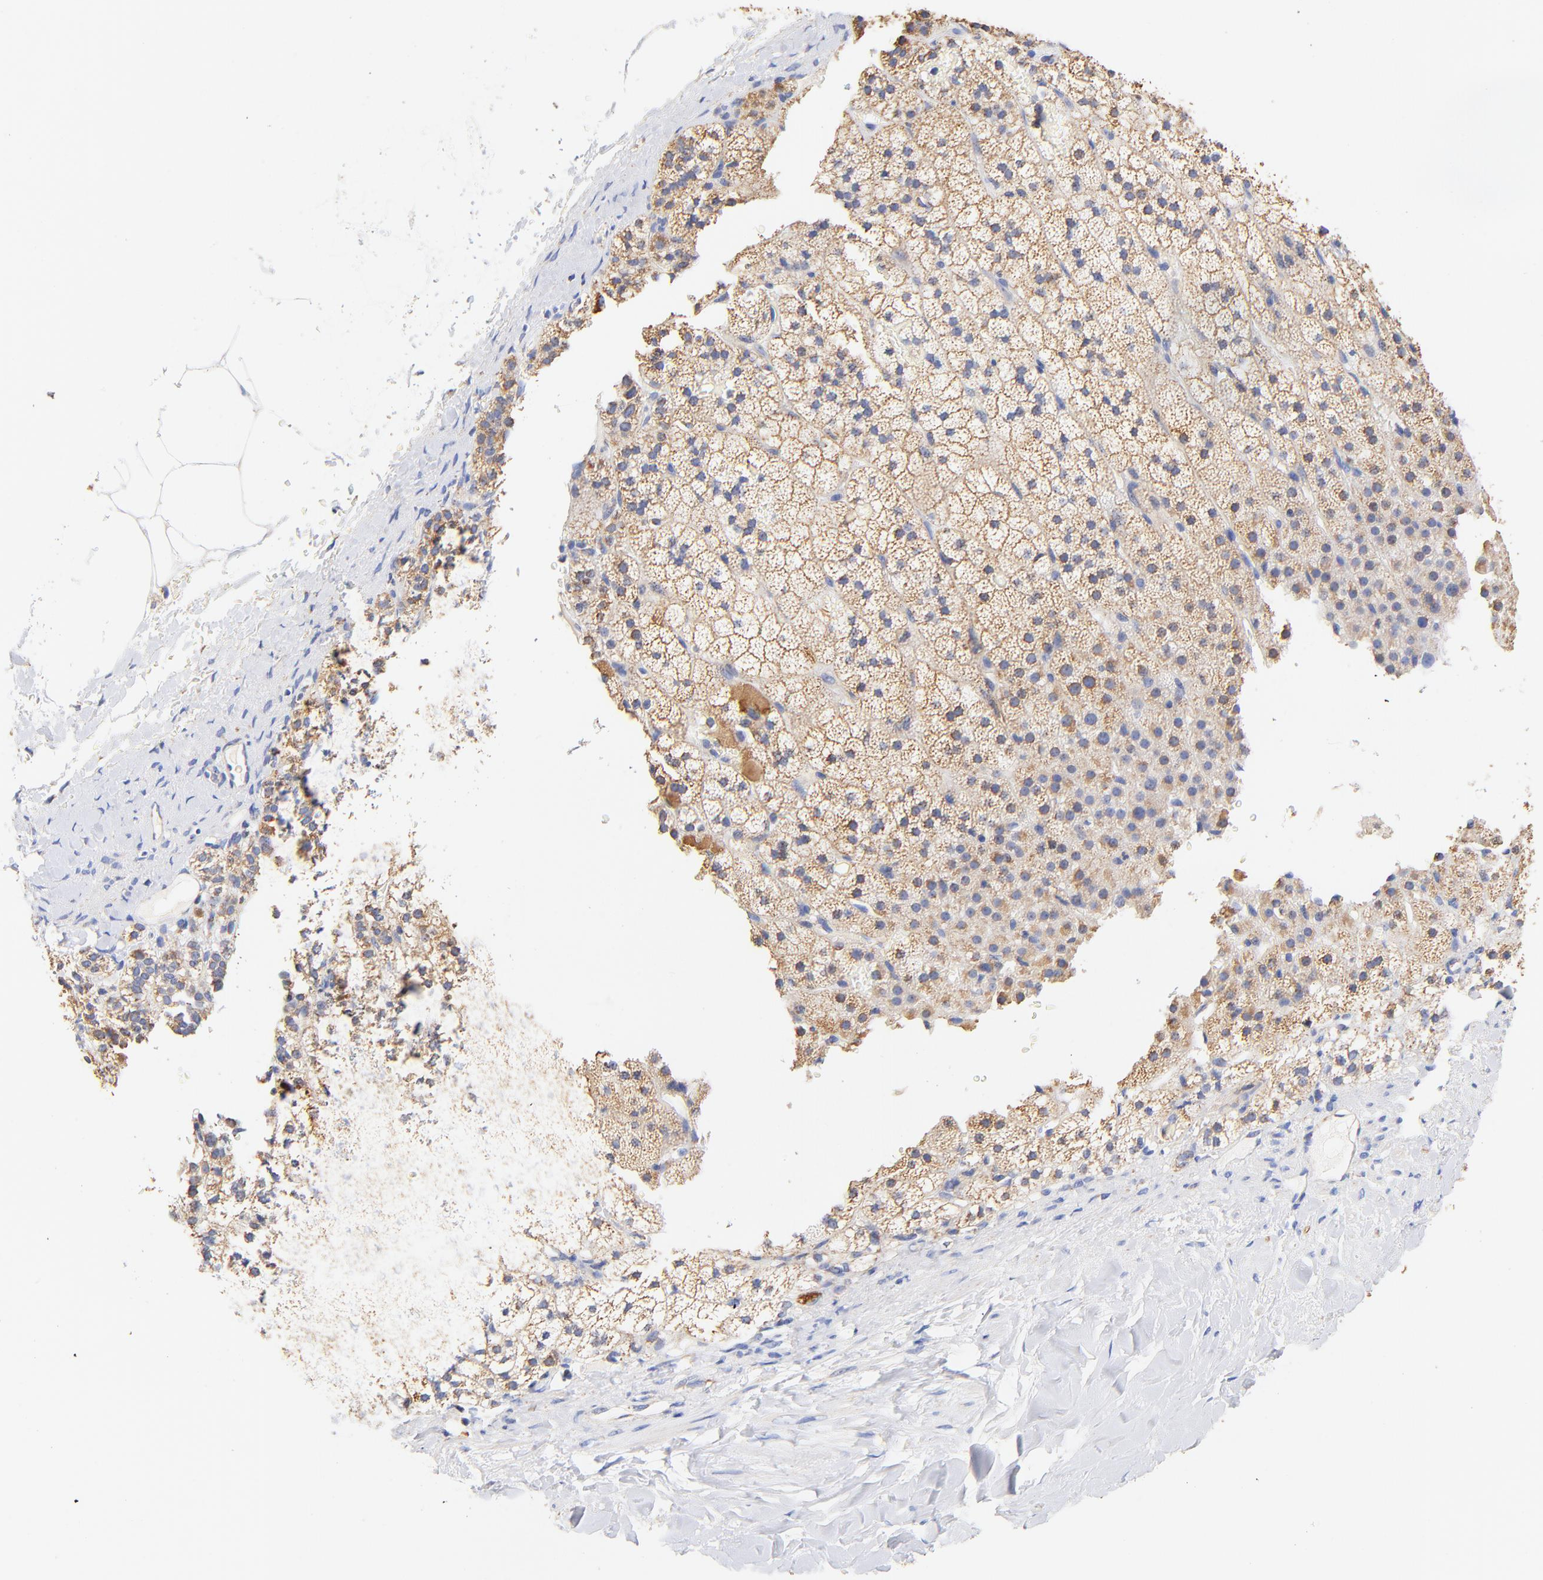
{"staining": {"intensity": "moderate", "quantity": ">75%", "location": "cytoplasmic/membranous"}, "tissue": "adrenal gland", "cell_type": "Glandular cells", "image_type": "normal", "snomed": [{"axis": "morphology", "description": "Normal tissue, NOS"}, {"axis": "topography", "description": "Adrenal gland"}], "caption": "The image reveals staining of benign adrenal gland, revealing moderate cytoplasmic/membranous protein expression (brown color) within glandular cells. The protein is shown in brown color, while the nuclei are stained blue.", "gene": "ATP5F1D", "patient": {"sex": "male", "age": 35}}